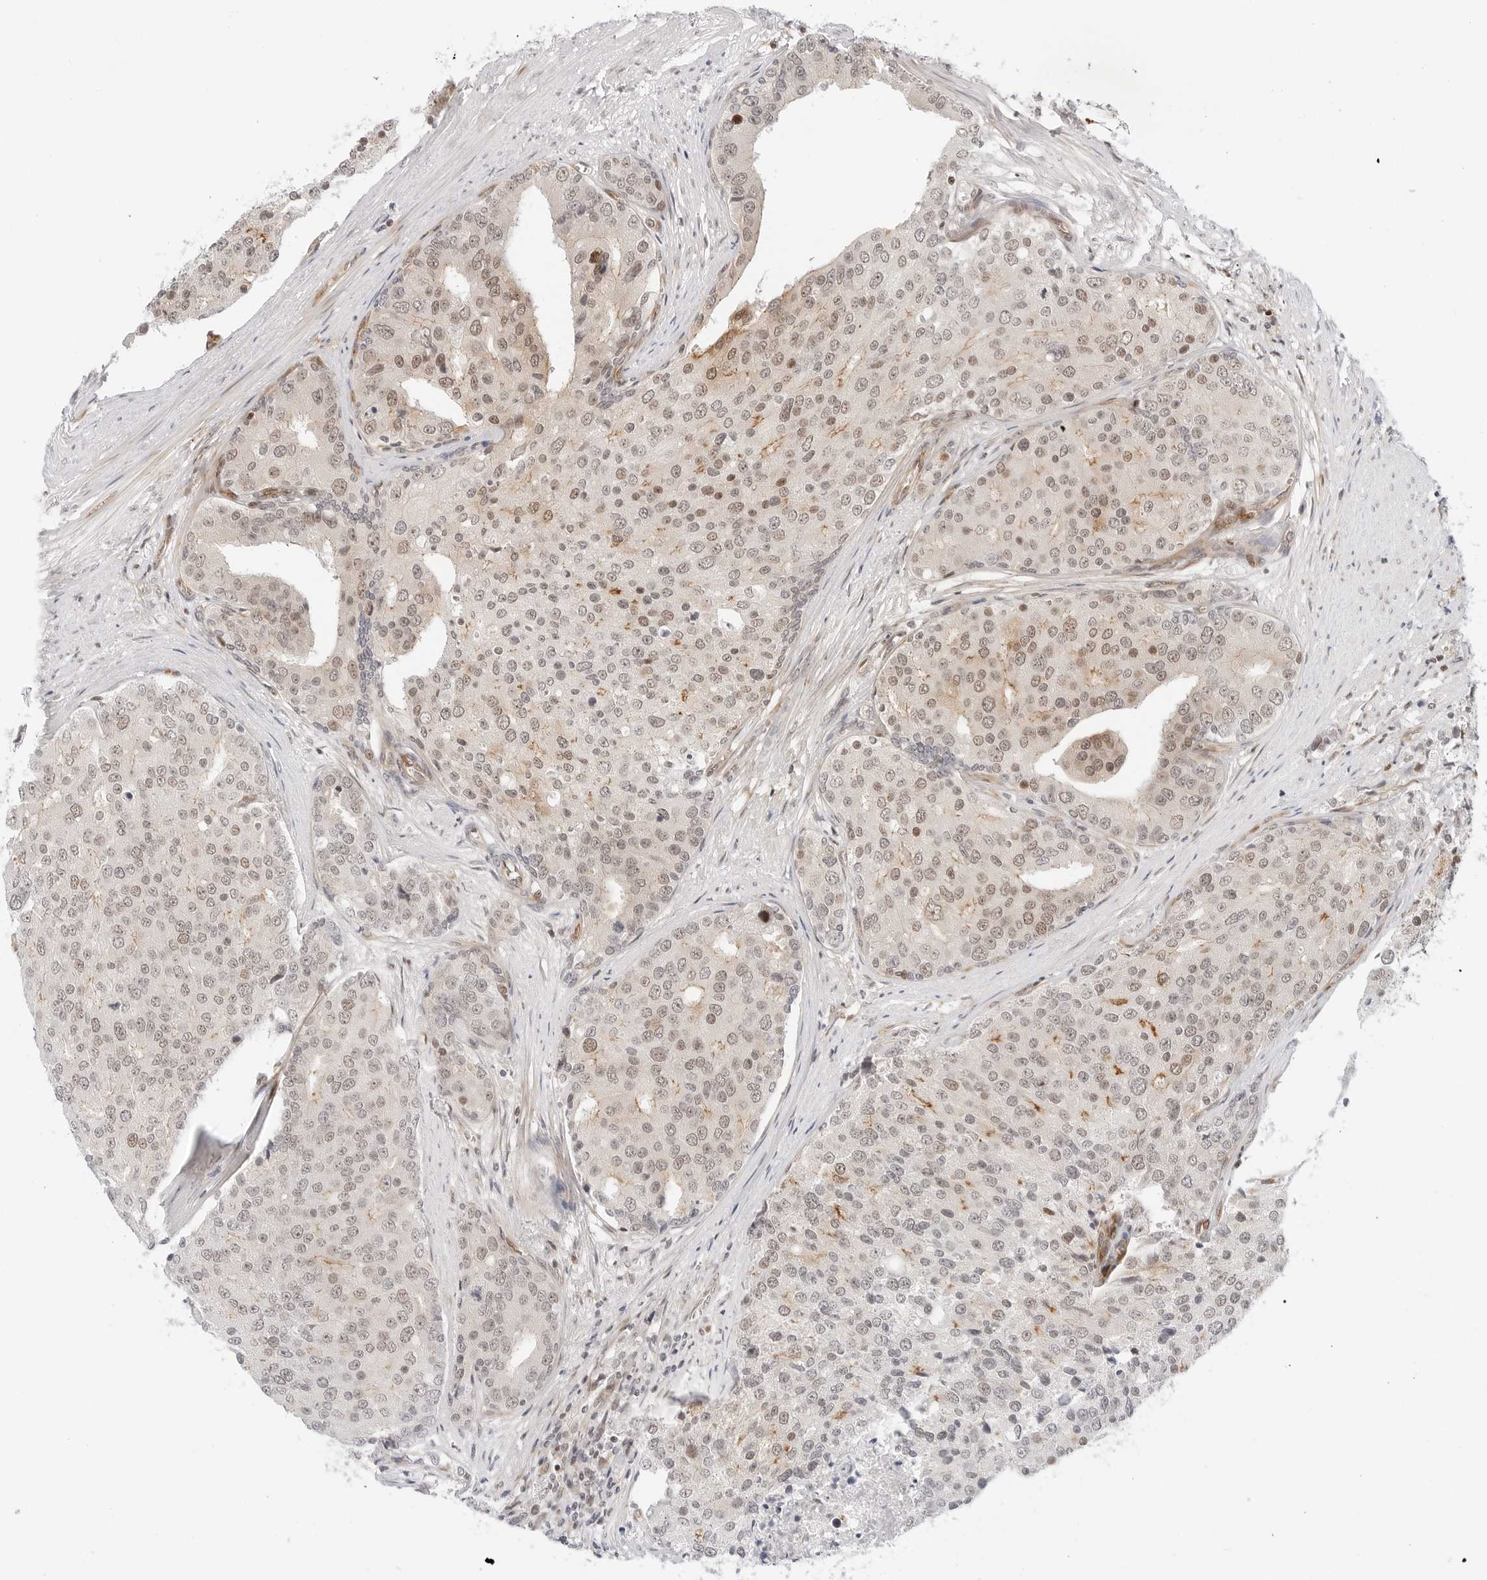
{"staining": {"intensity": "weak", "quantity": "25%-75%", "location": "nuclear"}, "tissue": "prostate cancer", "cell_type": "Tumor cells", "image_type": "cancer", "snomed": [{"axis": "morphology", "description": "Adenocarcinoma, High grade"}, {"axis": "topography", "description": "Prostate"}], "caption": "The immunohistochemical stain highlights weak nuclear positivity in tumor cells of prostate cancer tissue. The staining was performed using DAB to visualize the protein expression in brown, while the nuclei were stained in blue with hematoxylin (Magnification: 20x).", "gene": "ZNF613", "patient": {"sex": "male", "age": 50}}